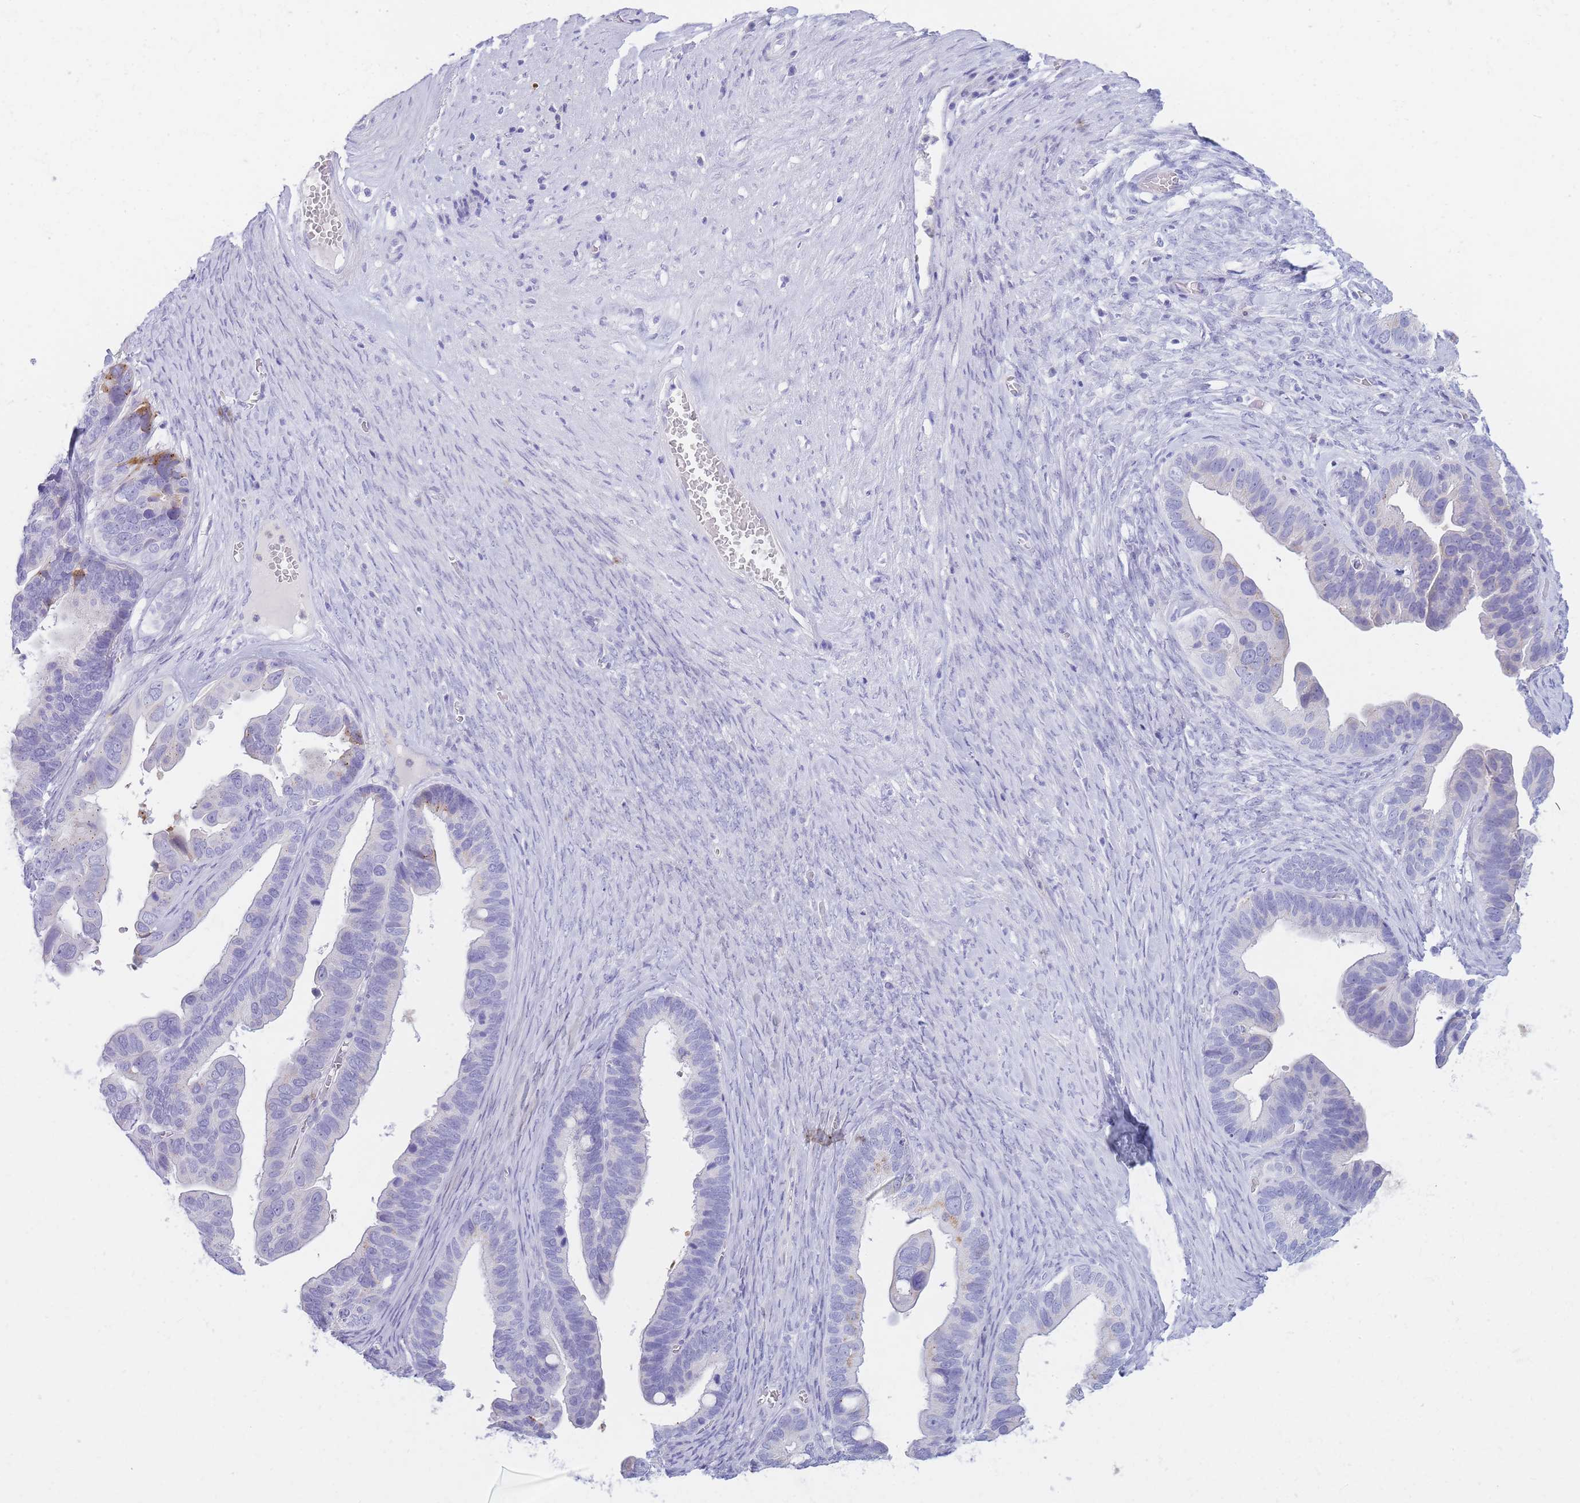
{"staining": {"intensity": "moderate", "quantity": "<25%", "location": "cytoplasmic/membranous"}, "tissue": "ovarian cancer", "cell_type": "Tumor cells", "image_type": "cancer", "snomed": [{"axis": "morphology", "description": "Cystadenocarcinoma, serous, NOS"}, {"axis": "topography", "description": "Ovary"}], "caption": "Immunohistochemical staining of human ovarian serous cystadenocarcinoma reveals low levels of moderate cytoplasmic/membranous protein expression in approximately <25% of tumor cells. Using DAB (brown) and hematoxylin (blue) stains, captured at high magnification using brightfield microscopy.", "gene": "NKX1-2", "patient": {"sex": "female", "age": 56}}